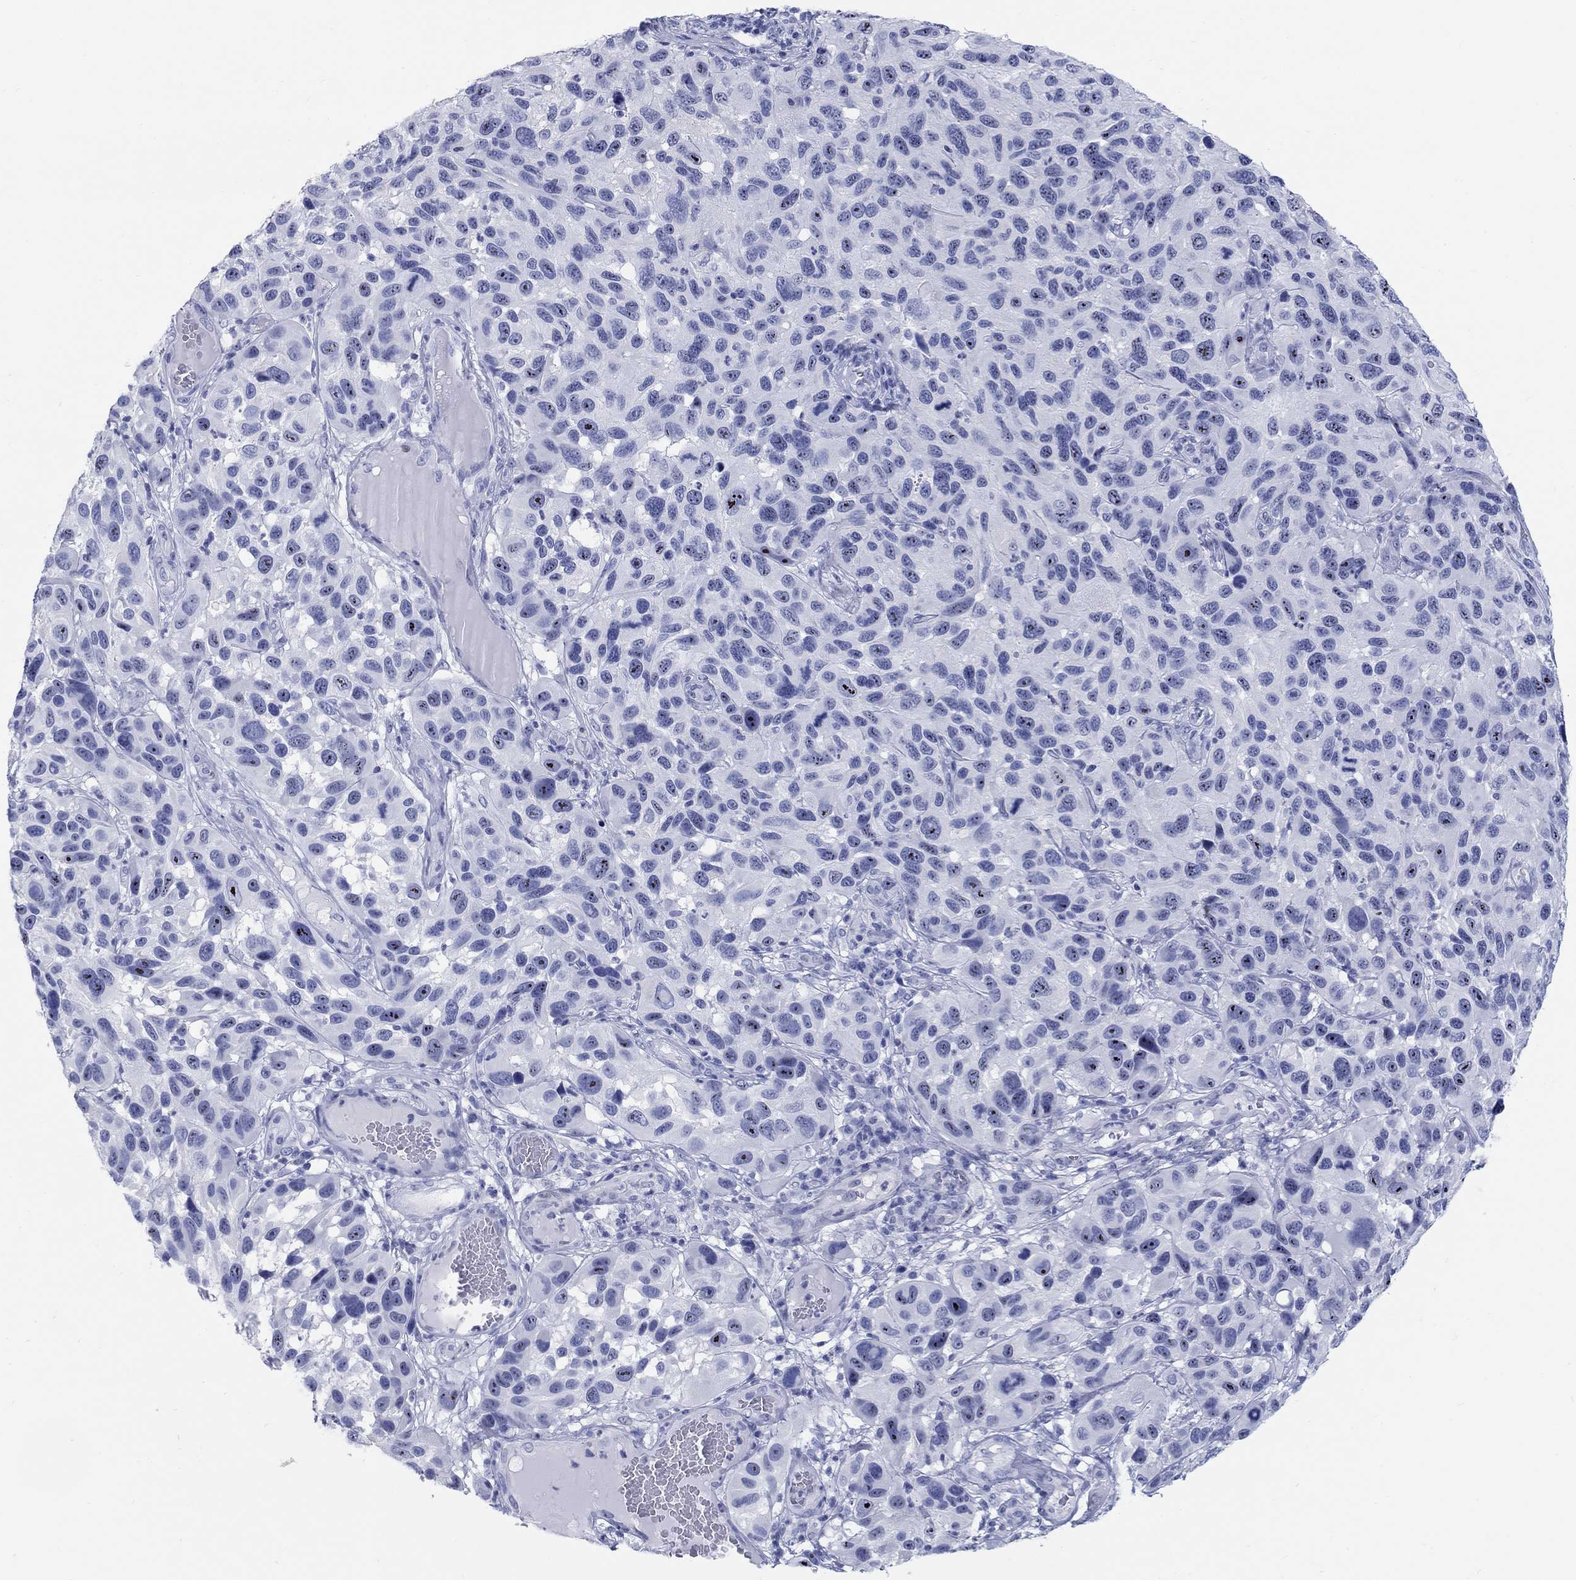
{"staining": {"intensity": "negative", "quantity": "none", "location": "none"}, "tissue": "melanoma", "cell_type": "Tumor cells", "image_type": "cancer", "snomed": [{"axis": "morphology", "description": "Malignant melanoma, NOS"}, {"axis": "topography", "description": "Skin"}], "caption": "This is an immunohistochemistry (IHC) image of human melanoma. There is no staining in tumor cells.", "gene": "AKR1C2", "patient": {"sex": "male", "age": 53}}